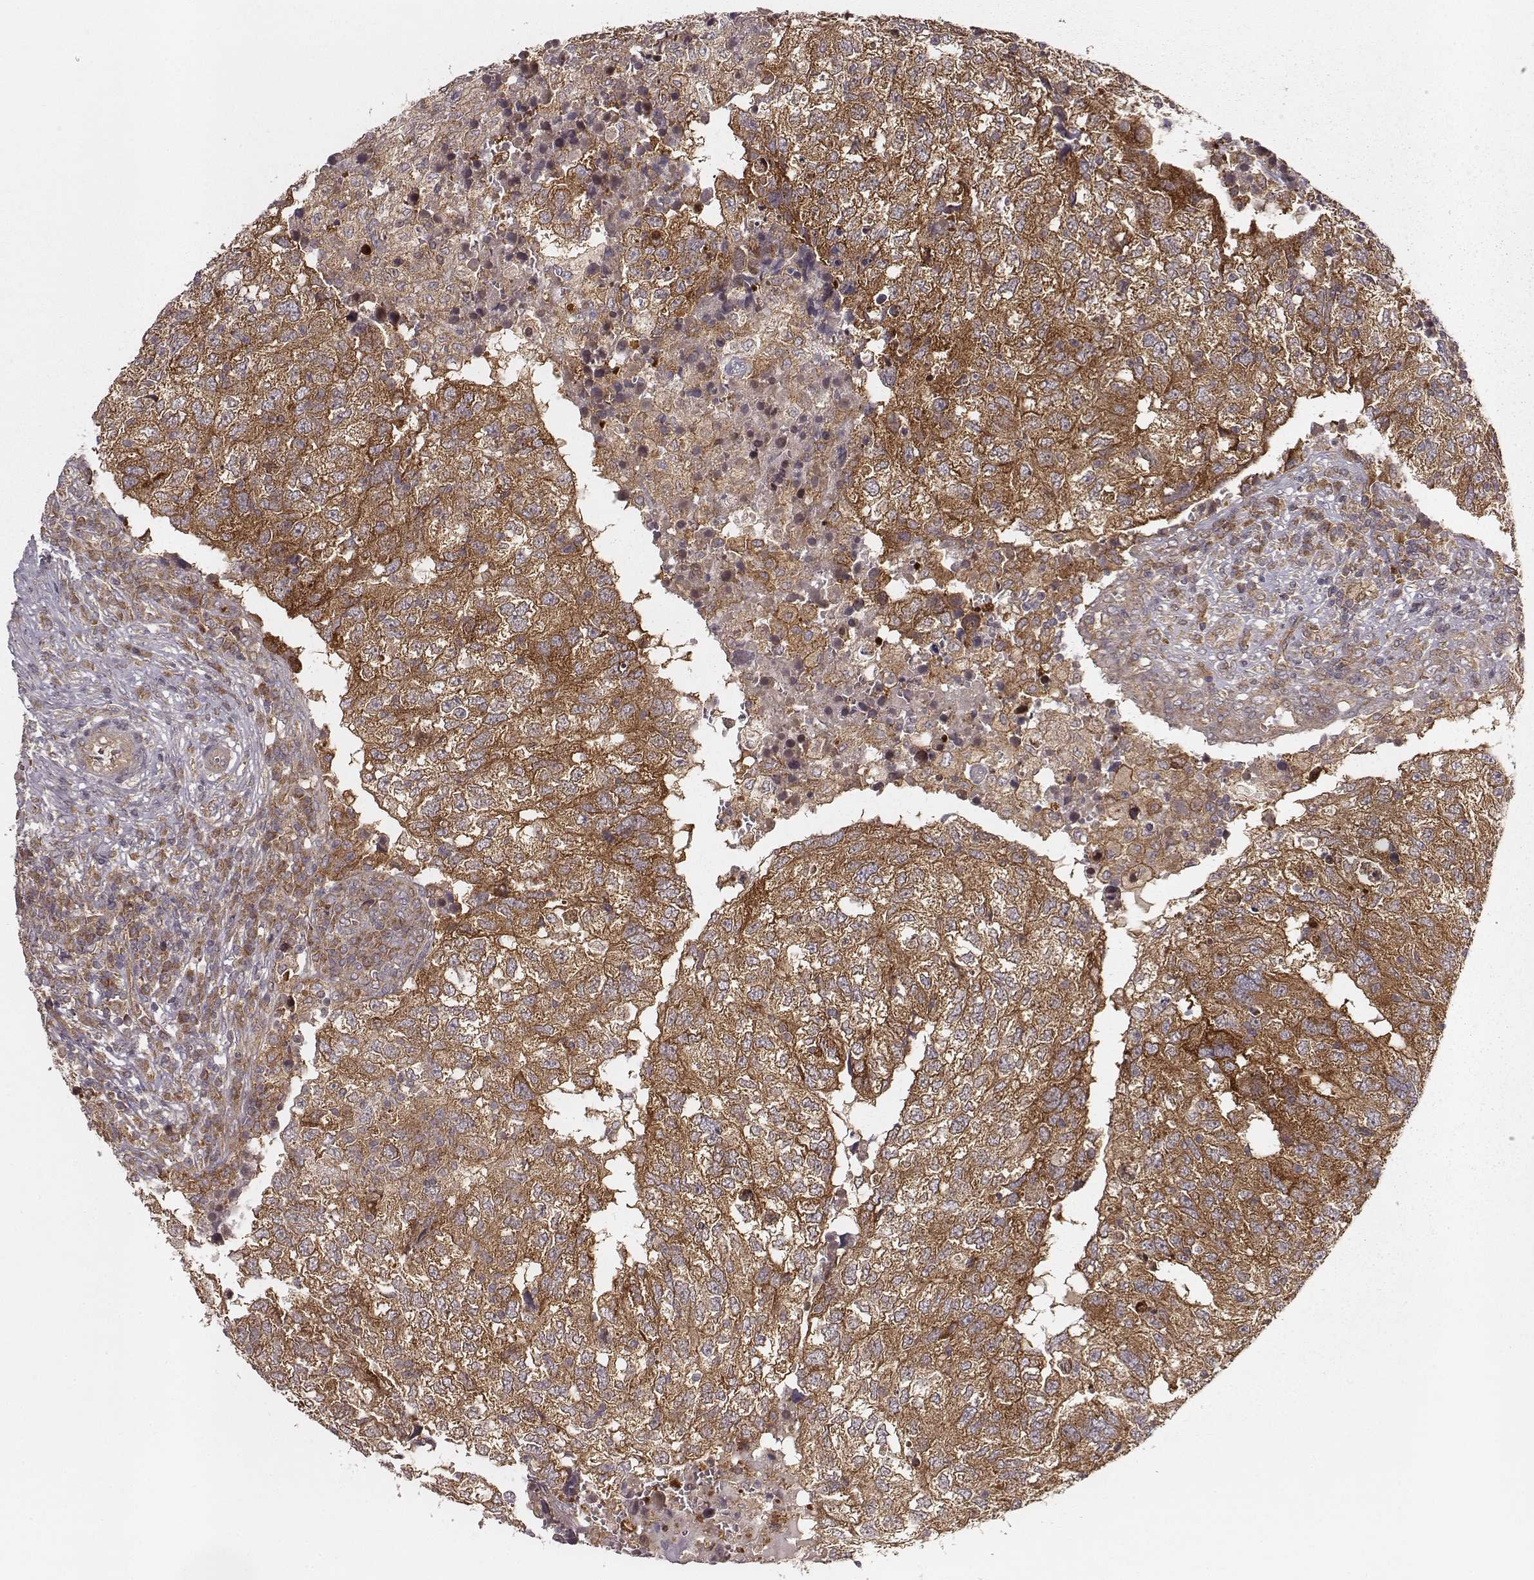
{"staining": {"intensity": "moderate", "quantity": ">75%", "location": "cytoplasmic/membranous"}, "tissue": "breast cancer", "cell_type": "Tumor cells", "image_type": "cancer", "snomed": [{"axis": "morphology", "description": "Duct carcinoma"}, {"axis": "topography", "description": "Breast"}], "caption": "Immunohistochemical staining of human breast cancer displays medium levels of moderate cytoplasmic/membranous expression in approximately >75% of tumor cells. The protein is stained brown, and the nuclei are stained in blue (DAB IHC with brightfield microscopy, high magnification).", "gene": "VPS26A", "patient": {"sex": "female", "age": 30}}